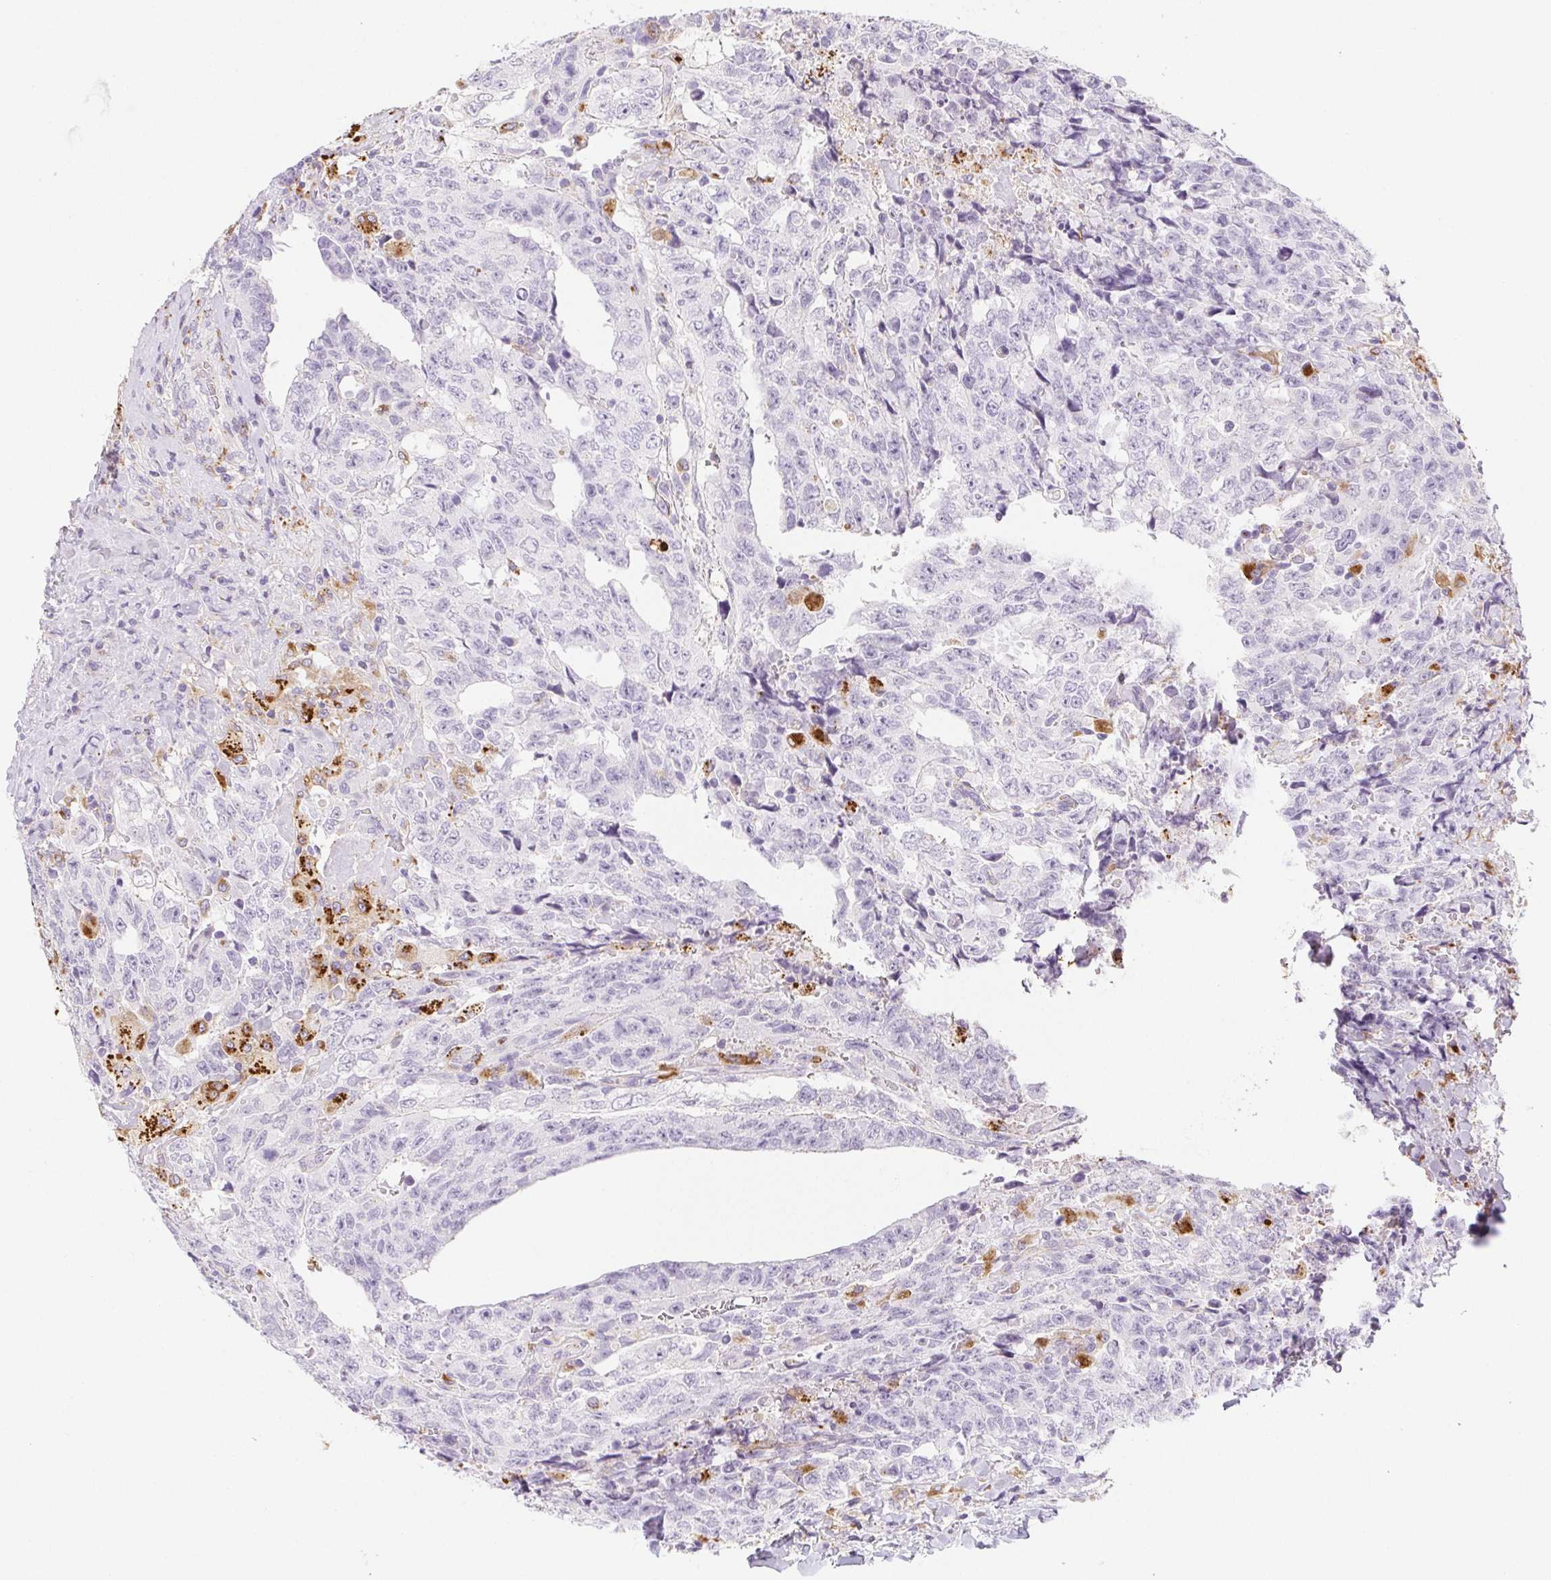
{"staining": {"intensity": "negative", "quantity": "none", "location": "none"}, "tissue": "testis cancer", "cell_type": "Tumor cells", "image_type": "cancer", "snomed": [{"axis": "morphology", "description": "Carcinoma, Embryonal, NOS"}, {"axis": "topography", "description": "Testis"}], "caption": "Tumor cells show no significant protein expression in testis cancer.", "gene": "LIPA", "patient": {"sex": "male", "age": 24}}